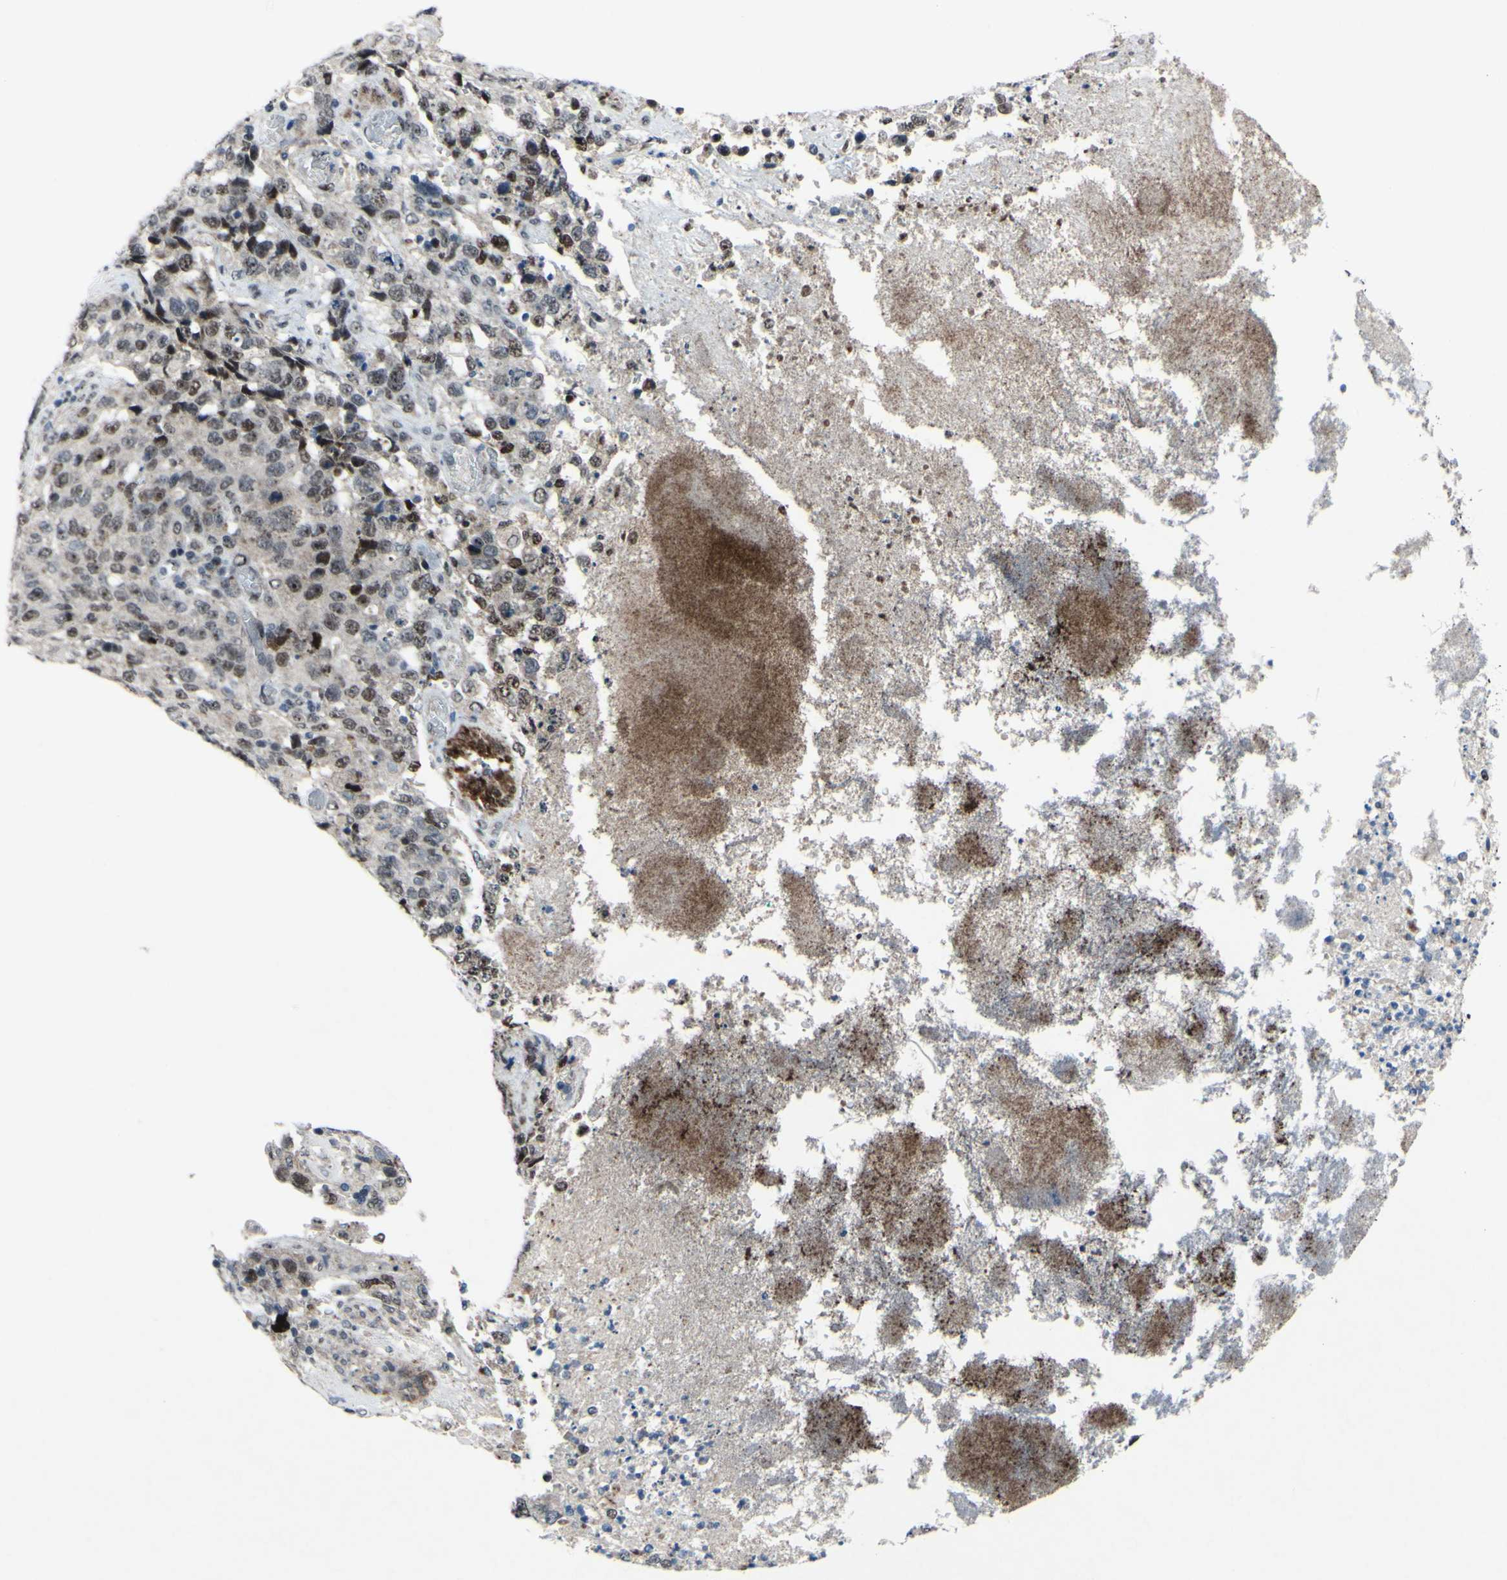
{"staining": {"intensity": "moderate", "quantity": "25%-75%", "location": "nuclear"}, "tissue": "stomach cancer", "cell_type": "Tumor cells", "image_type": "cancer", "snomed": [{"axis": "morphology", "description": "Normal tissue, NOS"}, {"axis": "morphology", "description": "Adenocarcinoma, NOS"}, {"axis": "topography", "description": "Stomach"}], "caption": "Tumor cells display medium levels of moderate nuclear positivity in approximately 25%-75% of cells in human stomach adenocarcinoma. (DAB IHC, brown staining for protein, blue staining for nuclei).", "gene": "POLR1A", "patient": {"sex": "male", "age": 48}}